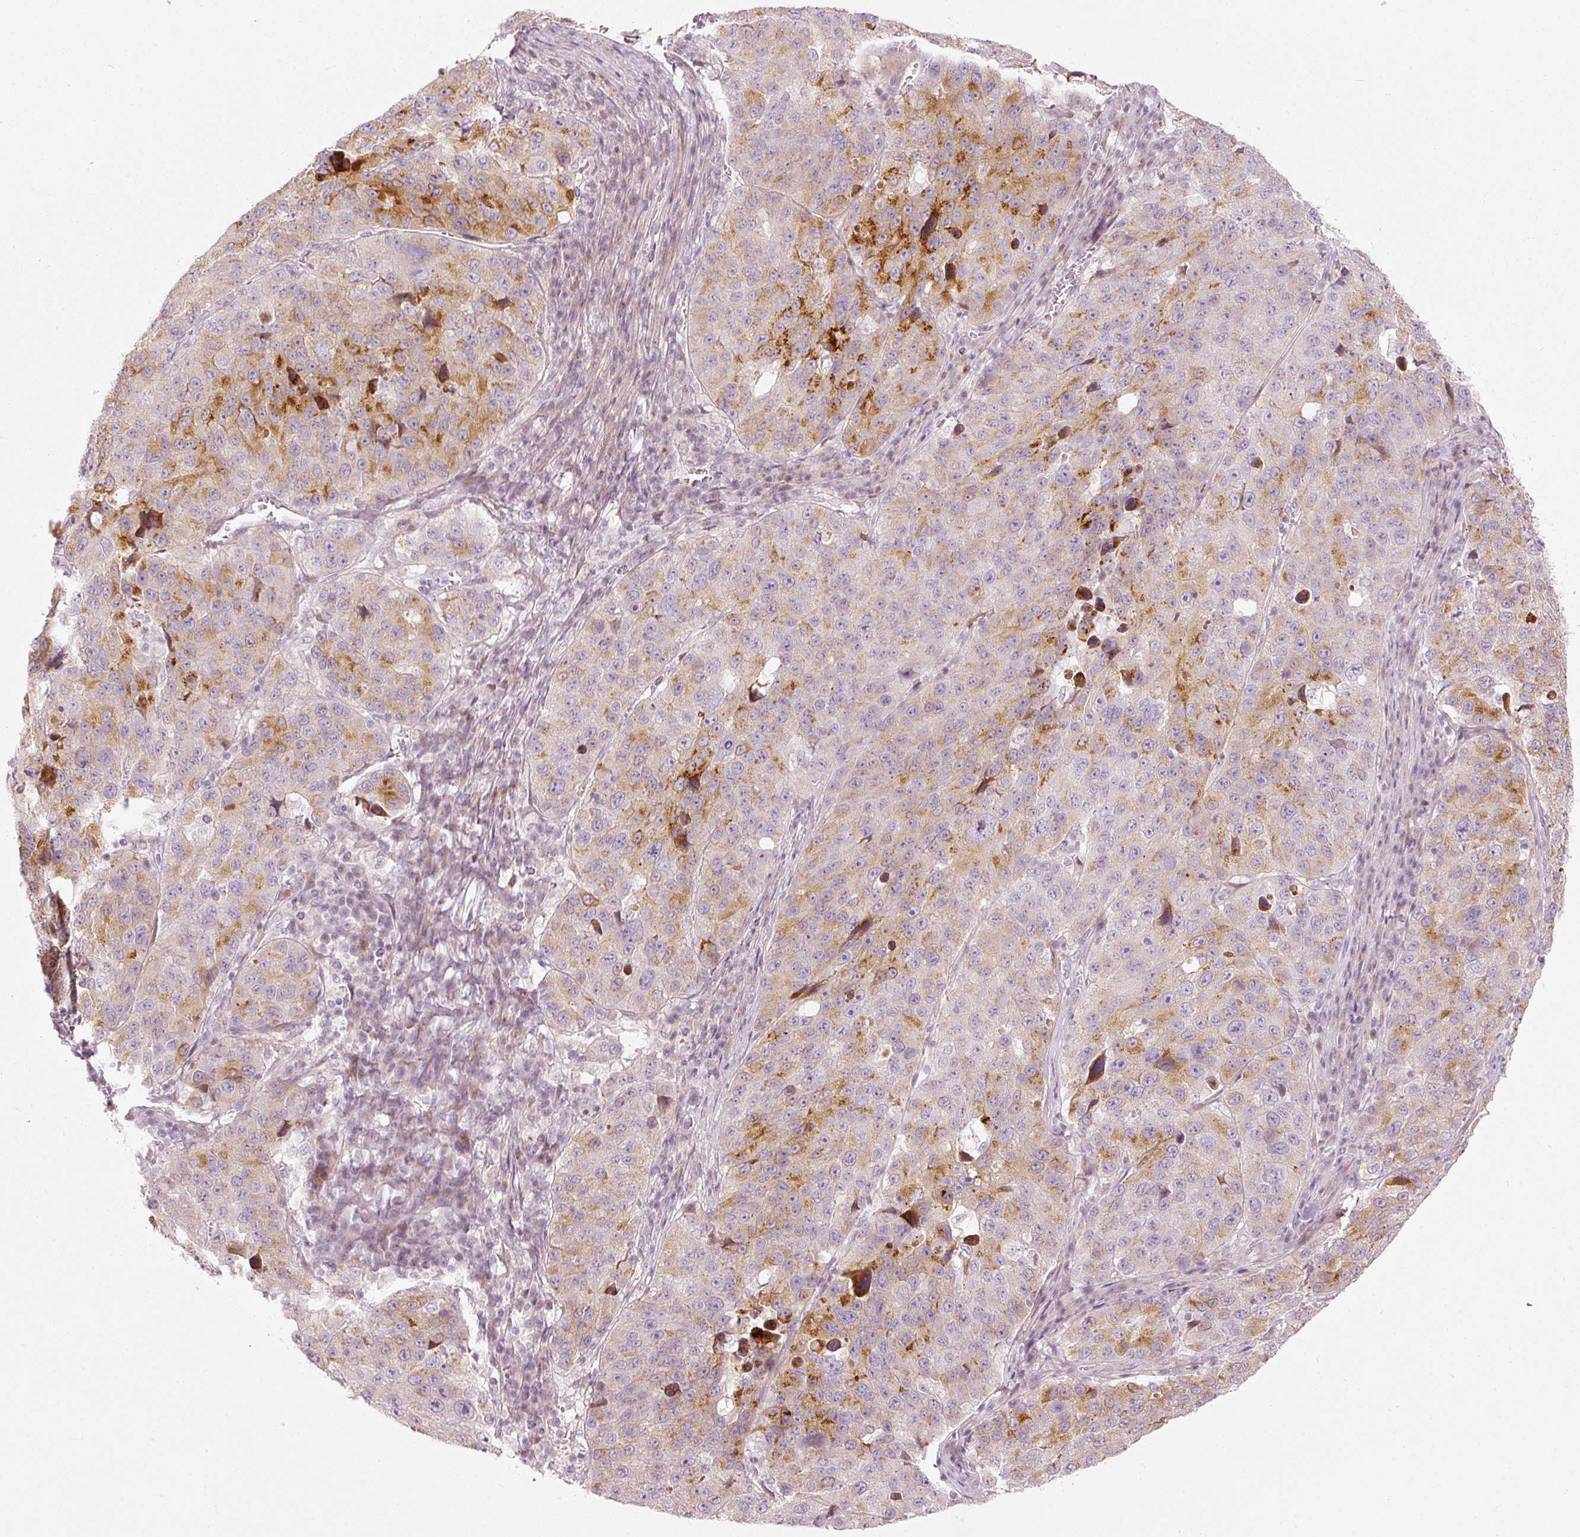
{"staining": {"intensity": "strong", "quantity": "<25%", "location": "cytoplasmic/membranous"}, "tissue": "stomach cancer", "cell_type": "Tumor cells", "image_type": "cancer", "snomed": [{"axis": "morphology", "description": "Adenocarcinoma, NOS"}, {"axis": "topography", "description": "Stomach"}], "caption": "Strong cytoplasmic/membranous expression is present in about <25% of tumor cells in stomach cancer (adenocarcinoma).", "gene": "SLC20A1", "patient": {"sex": "male", "age": 71}}